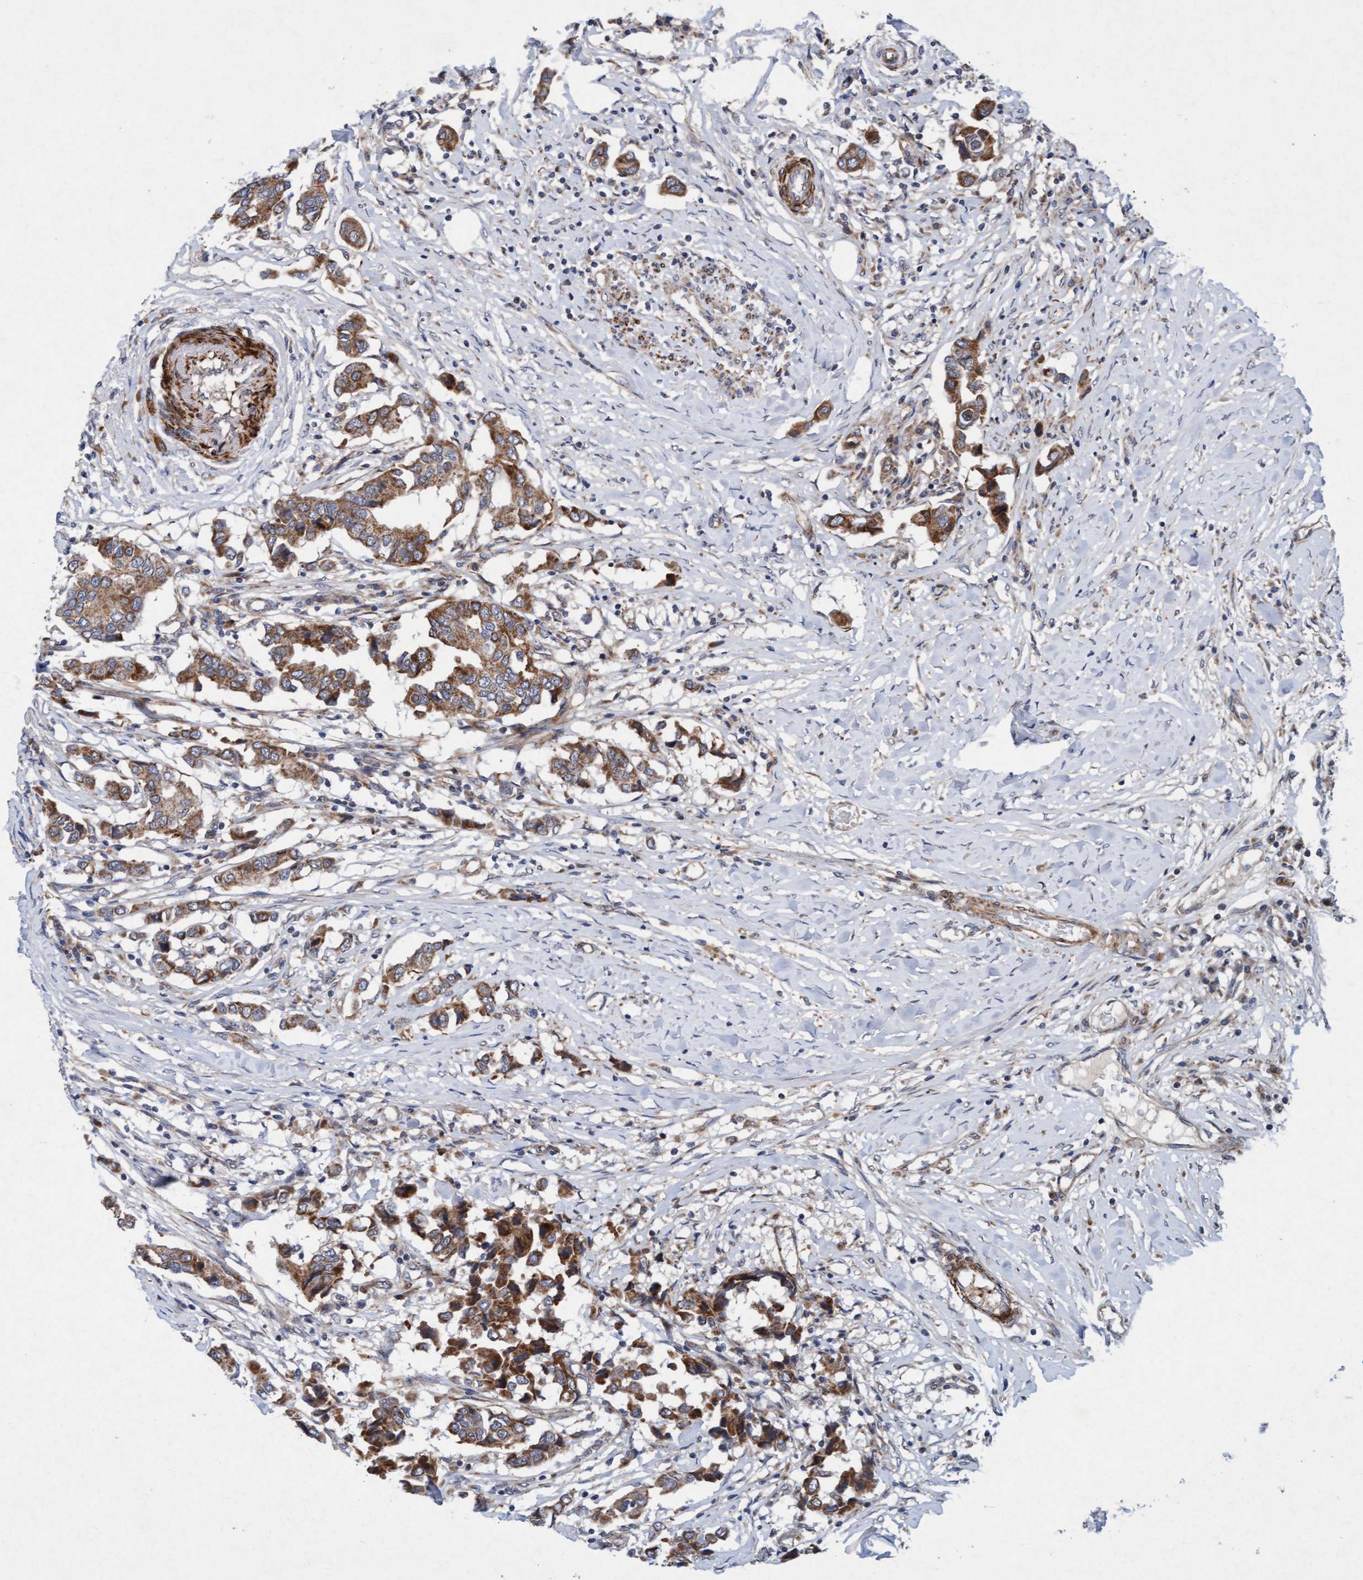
{"staining": {"intensity": "moderate", "quantity": ">75%", "location": "cytoplasmic/membranous"}, "tissue": "breast cancer", "cell_type": "Tumor cells", "image_type": "cancer", "snomed": [{"axis": "morphology", "description": "Duct carcinoma"}, {"axis": "topography", "description": "Breast"}], "caption": "A high-resolution micrograph shows immunohistochemistry (IHC) staining of infiltrating ductal carcinoma (breast), which reveals moderate cytoplasmic/membranous expression in about >75% of tumor cells. The protein of interest is shown in brown color, while the nuclei are stained blue.", "gene": "TMEM70", "patient": {"sex": "female", "age": 80}}